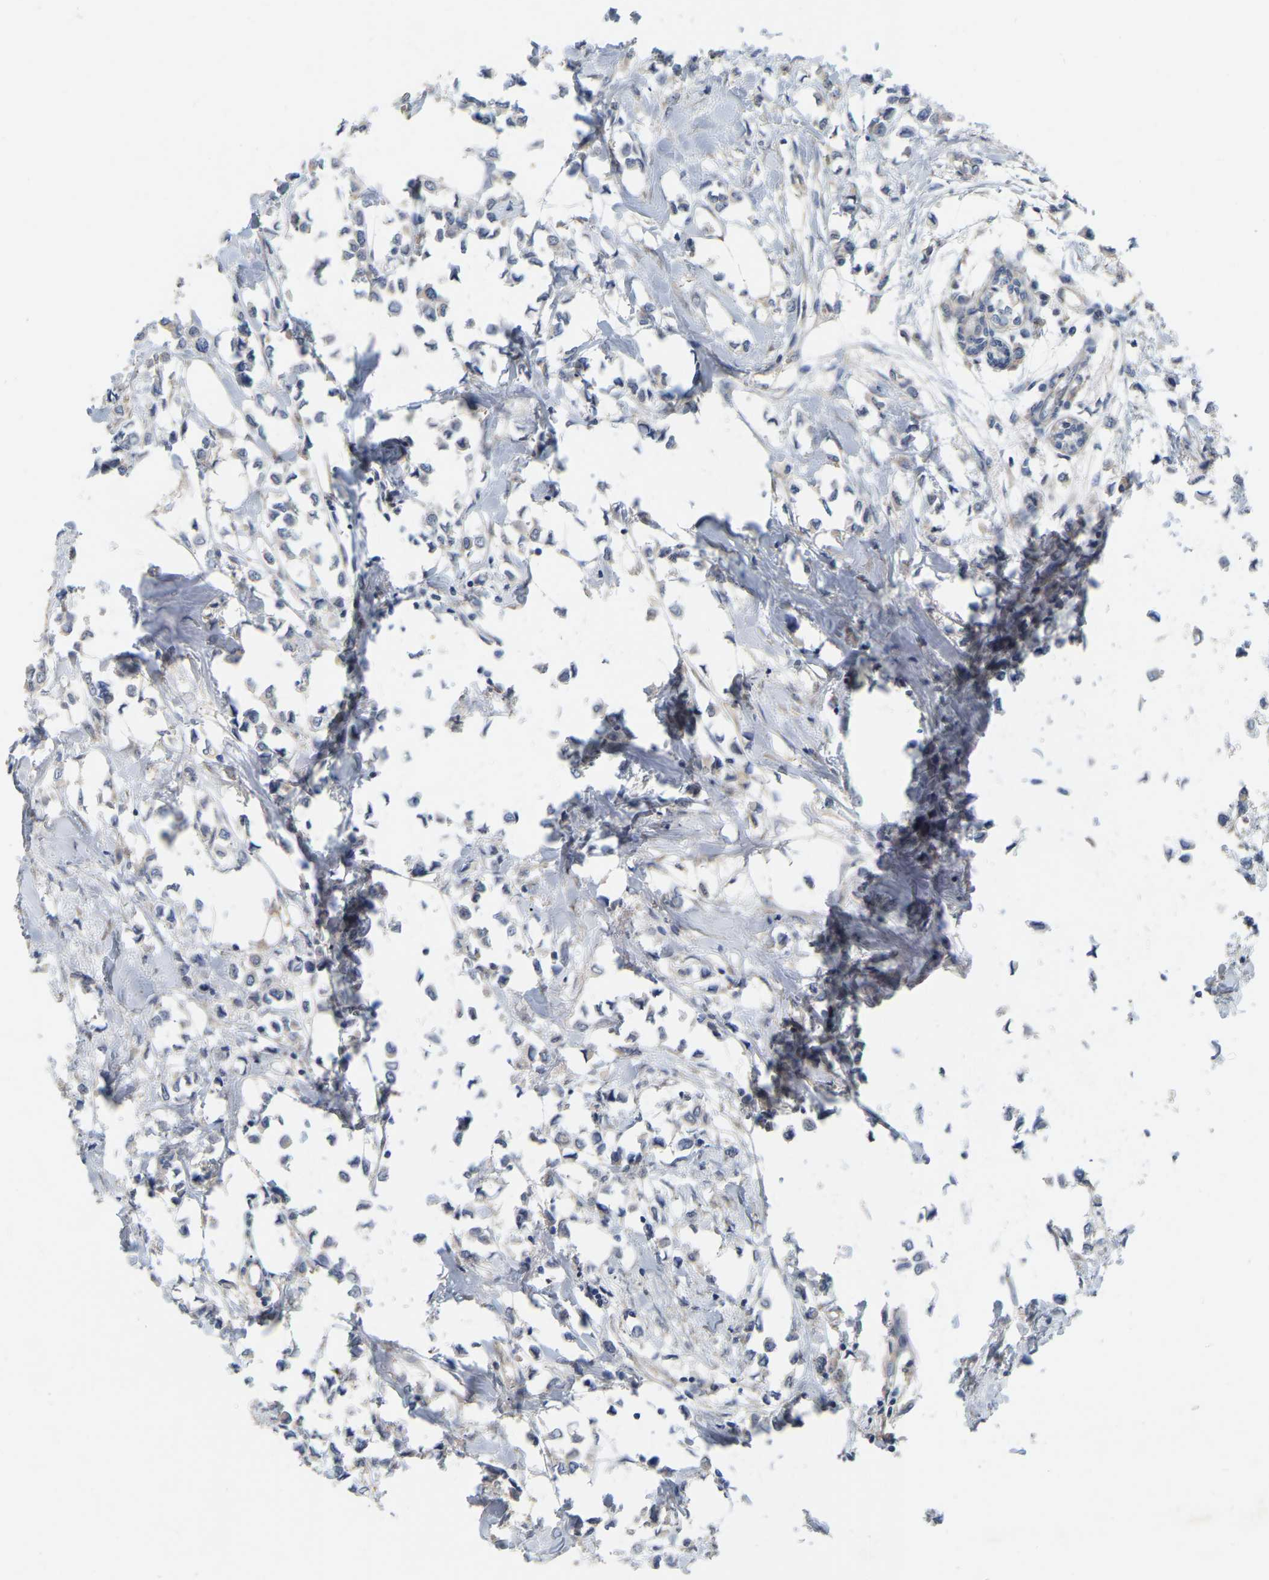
{"staining": {"intensity": "weak", "quantity": "<25%", "location": "cytoplasmic/membranous"}, "tissue": "breast cancer", "cell_type": "Tumor cells", "image_type": "cancer", "snomed": [{"axis": "morphology", "description": "Lobular carcinoma"}, {"axis": "topography", "description": "Breast"}], "caption": "Lobular carcinoma (breast) stained for a protein using immunohistochemistry demonstrates no expression tumor cells.", "gene": "WIPI2", "patient": {"sex": "female", "age": 51}}